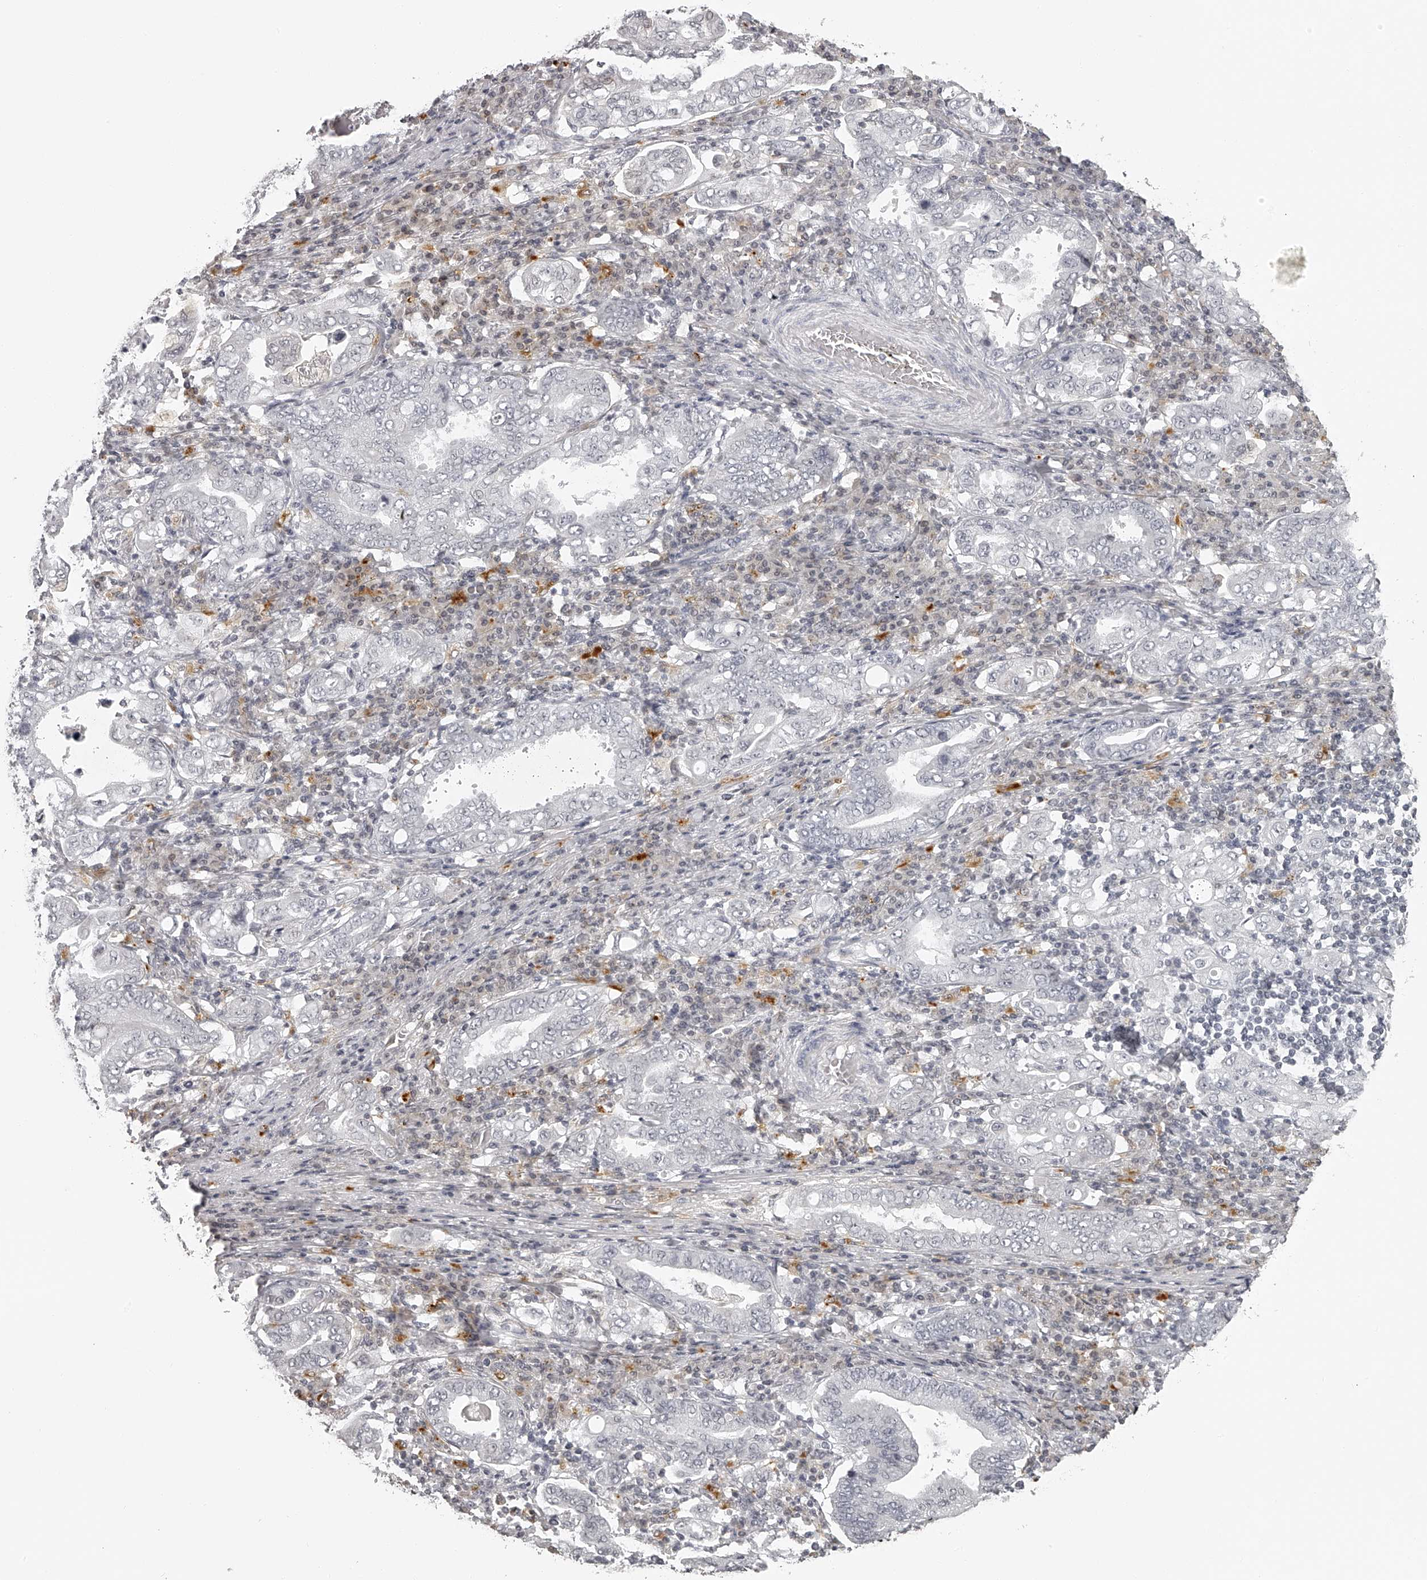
{"staining": {"intensity": "negative", "quantity": "none", "location": "none"}, "tissue": "stomach cancer", "cell_type": "Tumor cells", "image_type": "cancer", "snomed": [{"axis": "morphology", "description": "Normal tissue, NOS"}, {"axis": "morphology", "description": "Adenocarcinoma, NOS"}, {"axis": "topography", "description": "Esophagus"}, {"axis": "topography", "description": "Stomach, upper"}, {"axis": "topography", "description": "Peripheral nerve tissue"}], "caption": "Immunohistochemistry (IHC) micrograph of neoplastic tissue: human adenocarcinoma (stomach) stained with DAB (3,3'-diaminobenzidine) shows no significant protein expression in tumor cells.", "gene": "RNF220", "patient": {"sex": "male", "age": 62}}